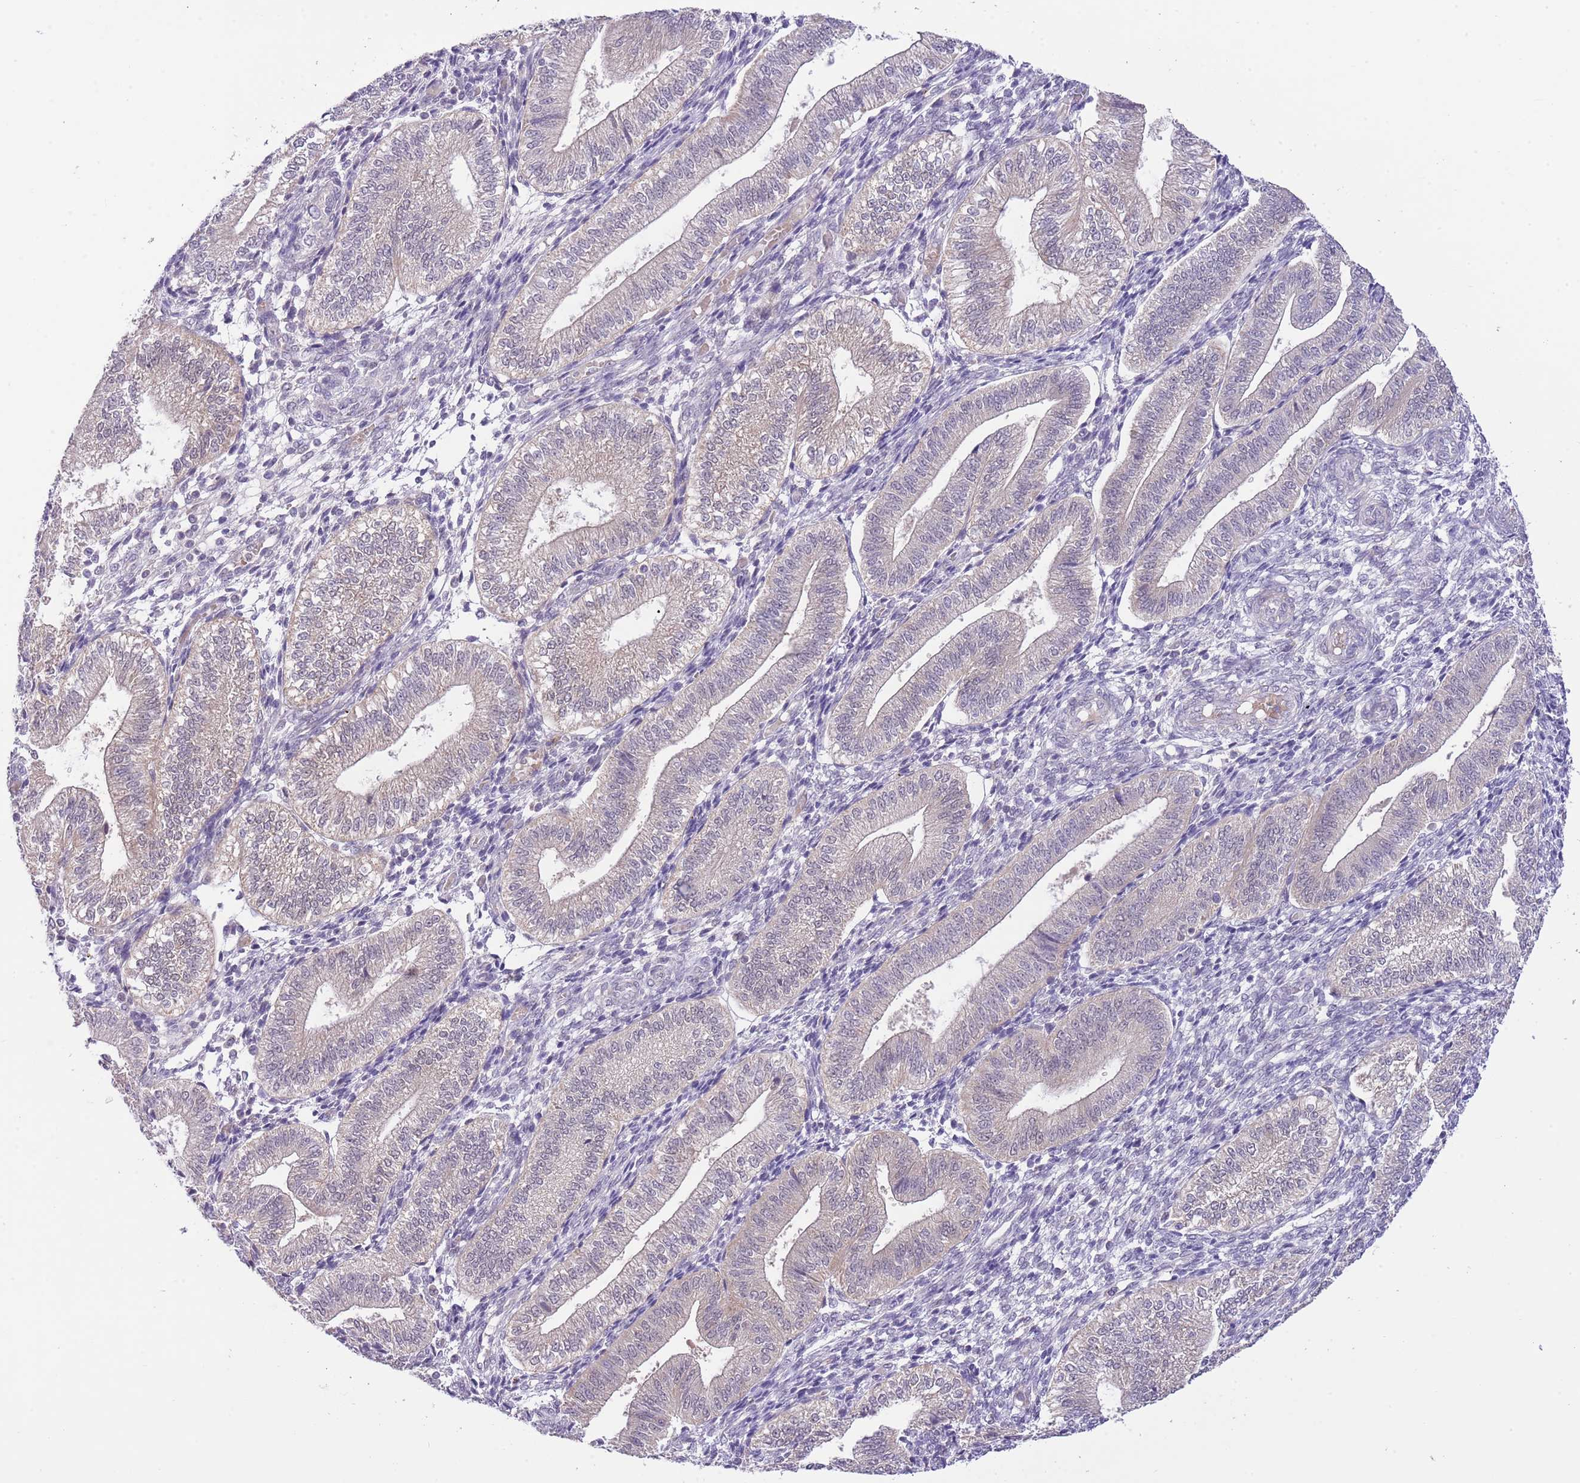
{"staining": {"intensity": "negative", "quantity": "none", "location": "none"}, "tissue": "endometrium", "cell_type": "Cells in endometrial stroma", "image_type": "normal", "snomed": [{"axis": "morphology", "description": "Normal tissue, NOS"}, {"axis": "topography", "description": "Endometrium"}], "caption": "The histopathology image reveals no staining of cells in endometrial stroma in benign endometrium.", "gene": "GALK2", "patient": {"sex": "female", "age": 34}}